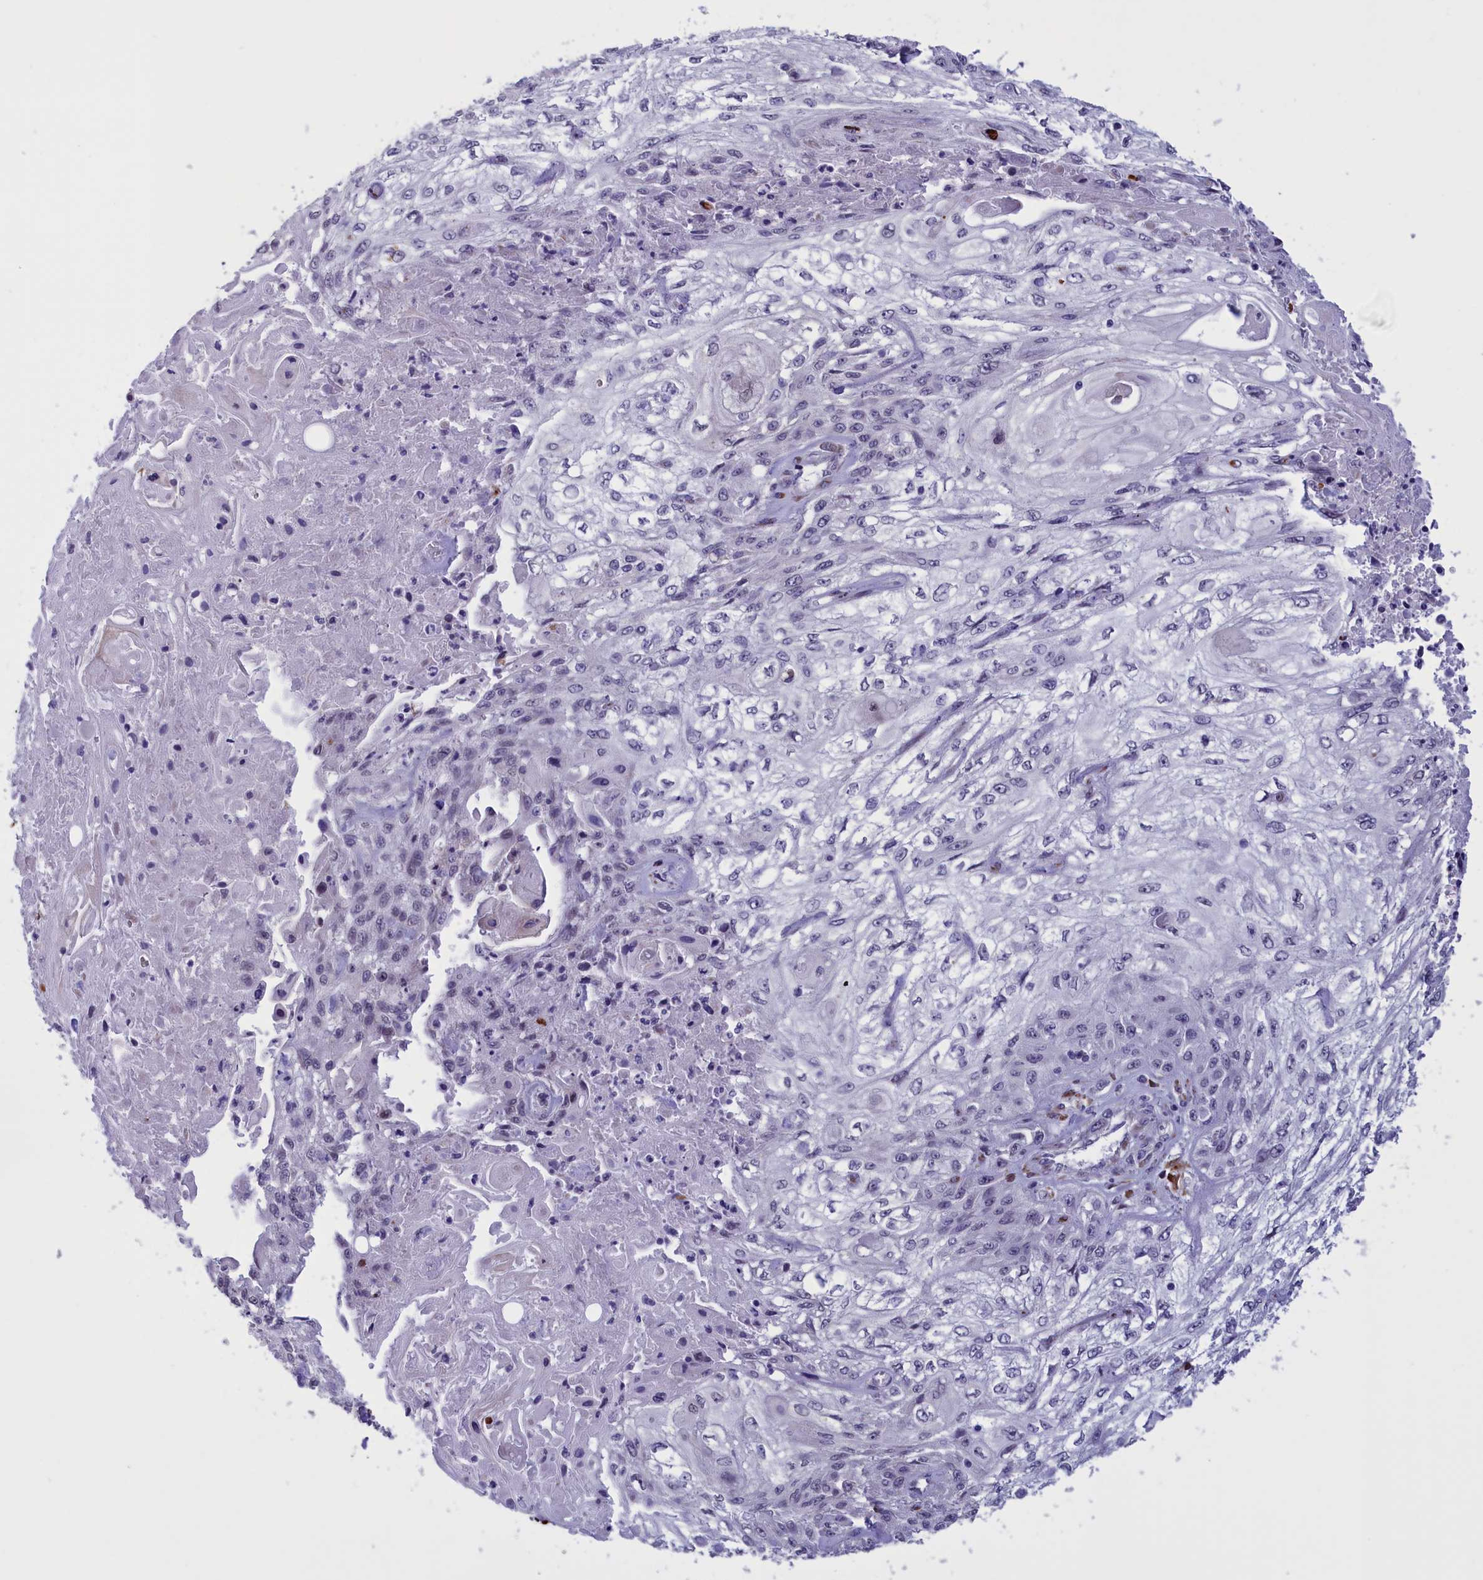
{"staining": {"intensity": "negative", "quantity": "none", "location": "none"}, "tissue": "skin cancer", "cell_type": "Tumor cells", "image_type": "cancer", "snomed": [{"axis": "morphology", "description": "Squamous cell carcinoma, NOS"}, {"axis": "morphology", "description": "Squamous cell carcinoma, metastatic, NOS"}, {"axis": "topography", "description": "Skin"}, {"axis": "topography", "description": "Lymph node"}], "caption": "Histopathology image shows no significant protein positivity in tumor cells of metastatic squamous cell carcinoma (skin).", "gene": "PARS2", "patient": {"sex": "male", "age": 75}}